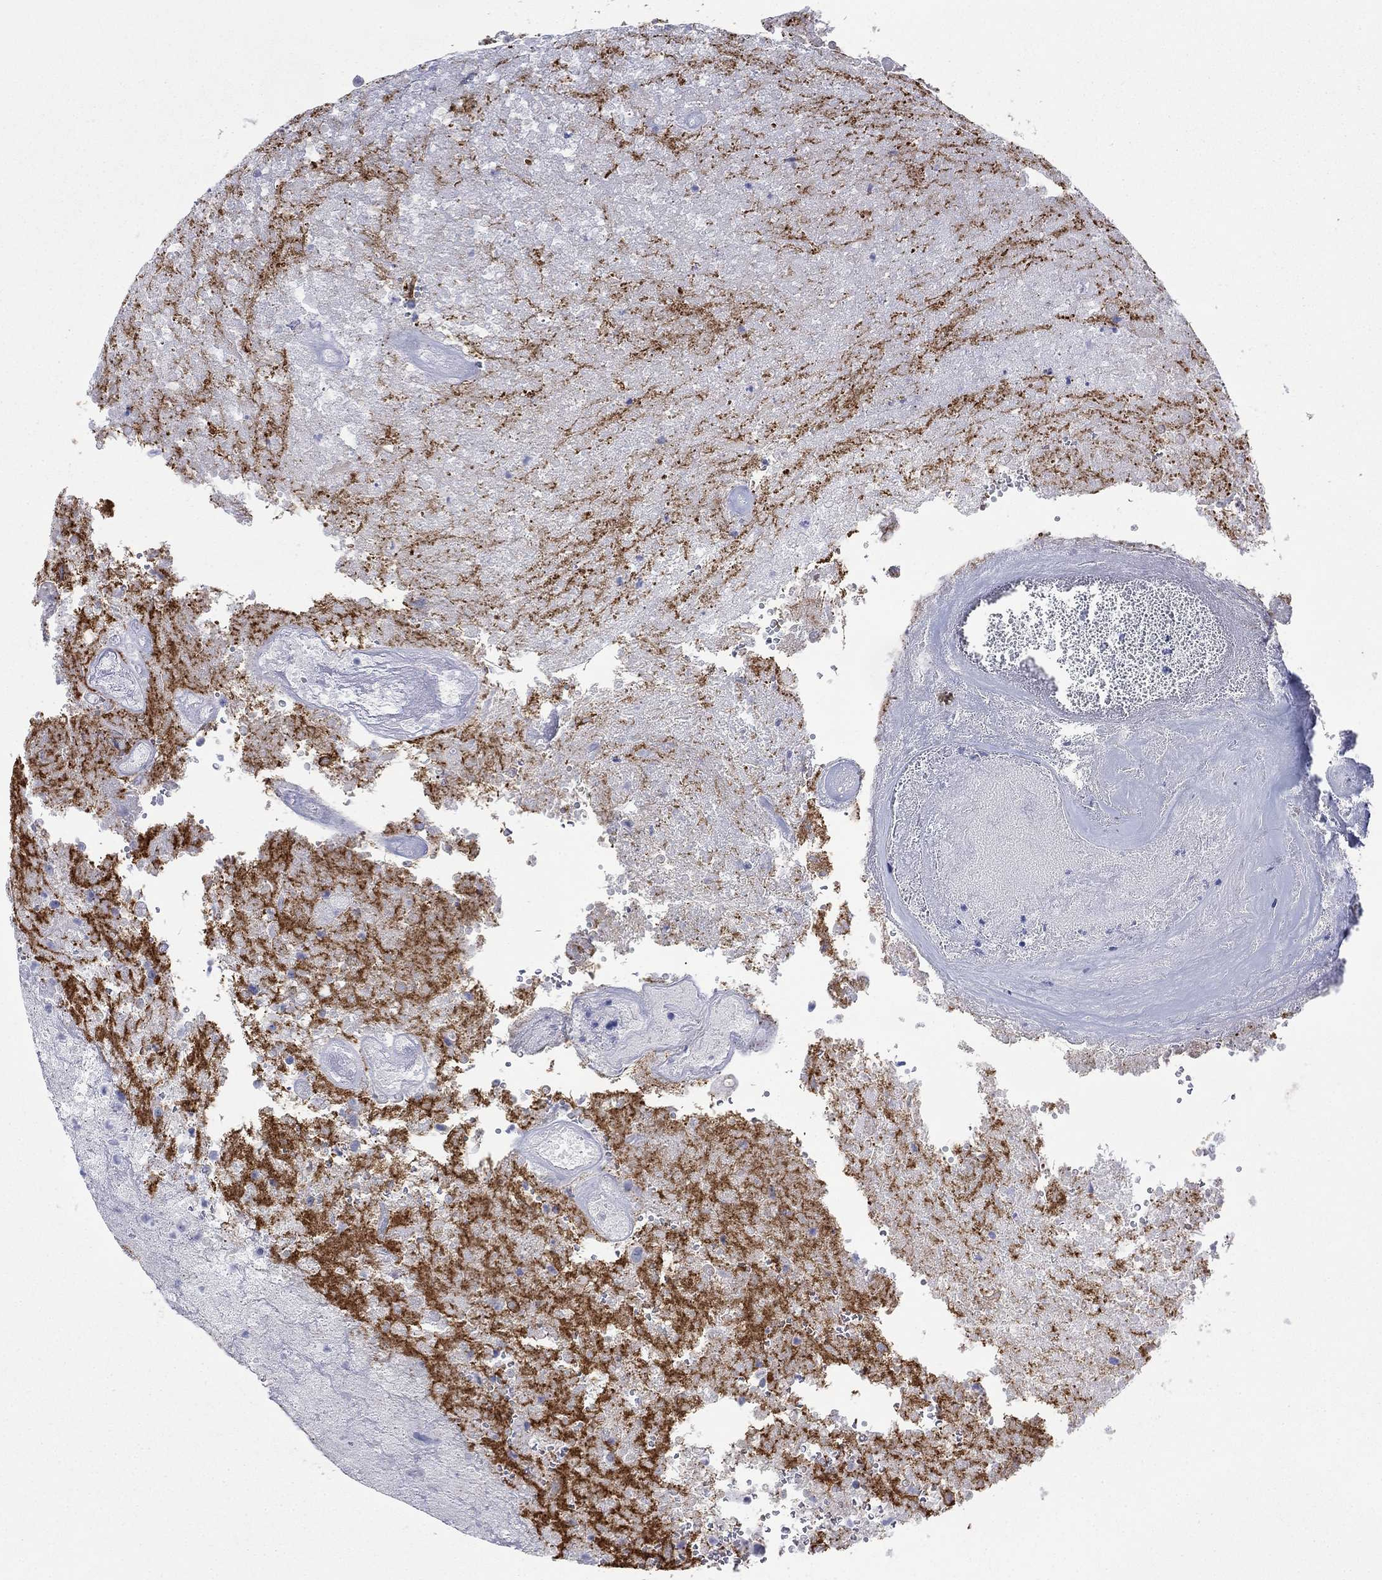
{"staining": {"intensity": "negative", "quantity": "none", "location": "none"}, "tissue": "glioma", "cell_type": "Tumor cells", "image_type": "cancer", "snomed": [{"axis": "morphology", "description": "Glioma, malignant, High grade"}, {"axis": "topography", "description": "Brain"}], "caption": "A high-resolution histopathology image shows immunohistochemistry (IHC) staining of malignant high-grade glioma, which displays no significant positivity in tumor cells. The staining is performed using DAB brown chromogen with nuclei counter-stained in using hematoxylin.", "gene": "ATP1B1", "patient": {"sex": "male", "age": 56}}